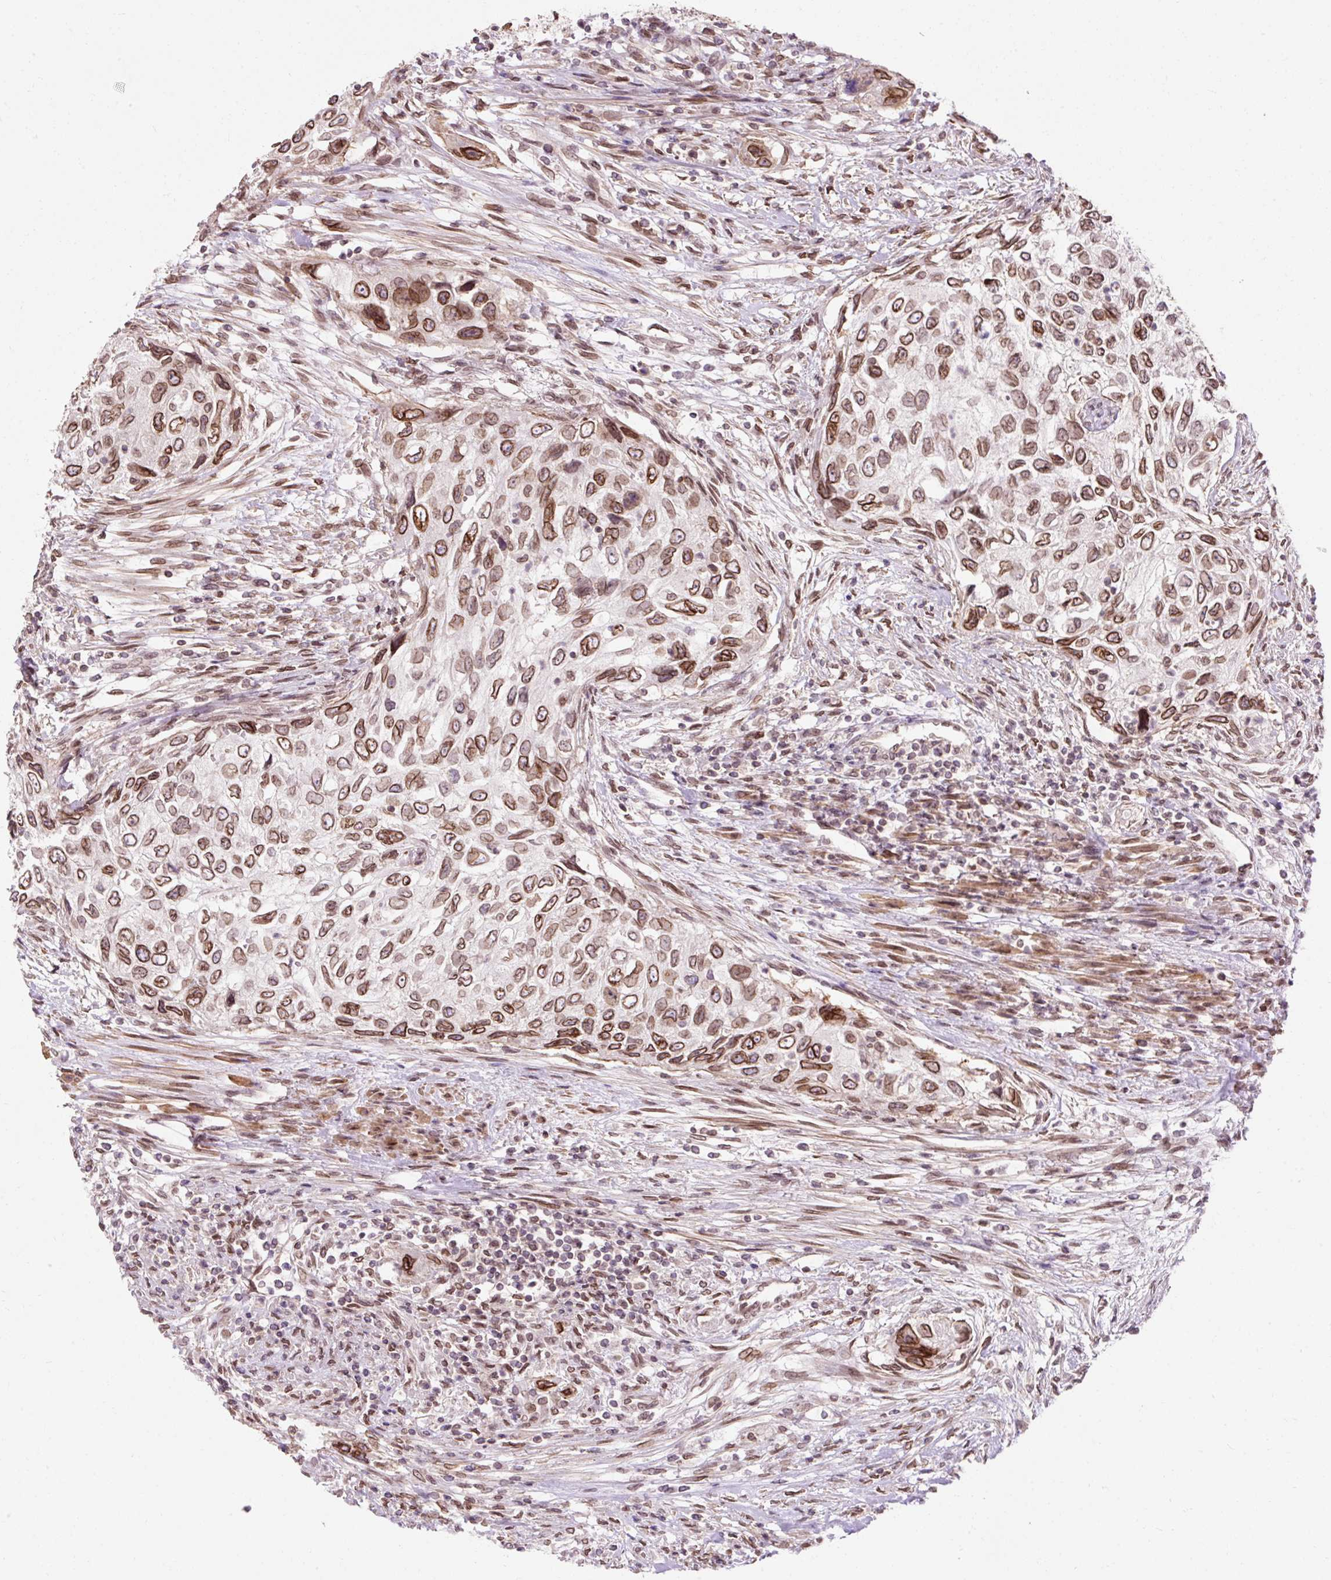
{"staining": {"intensity": "strong", "quantity": ">75%", "location": "cytoplasmic/membranous,nuclear"}, "tissue": "urothelial cancer", "cell_type": "Tumor cells", "image_type": "cancer", "snomed": [{"axis": "morphology", "description": "Urothelial carcinoma, High grade"}, {"axis": "topography", "description": "Urinary bladder"}], "caption": "This micrograph exhibits urothelial cancer stained with immunohistochemistry (IHC) to label a protein in brown. The cytoplasmic/membranous and nuclear of tumor cells show strong positivity for the protein. Nuclei are counter-stained blue.", "gene": "ZNF610", "patient": {"sex": "female", "age": 60}}